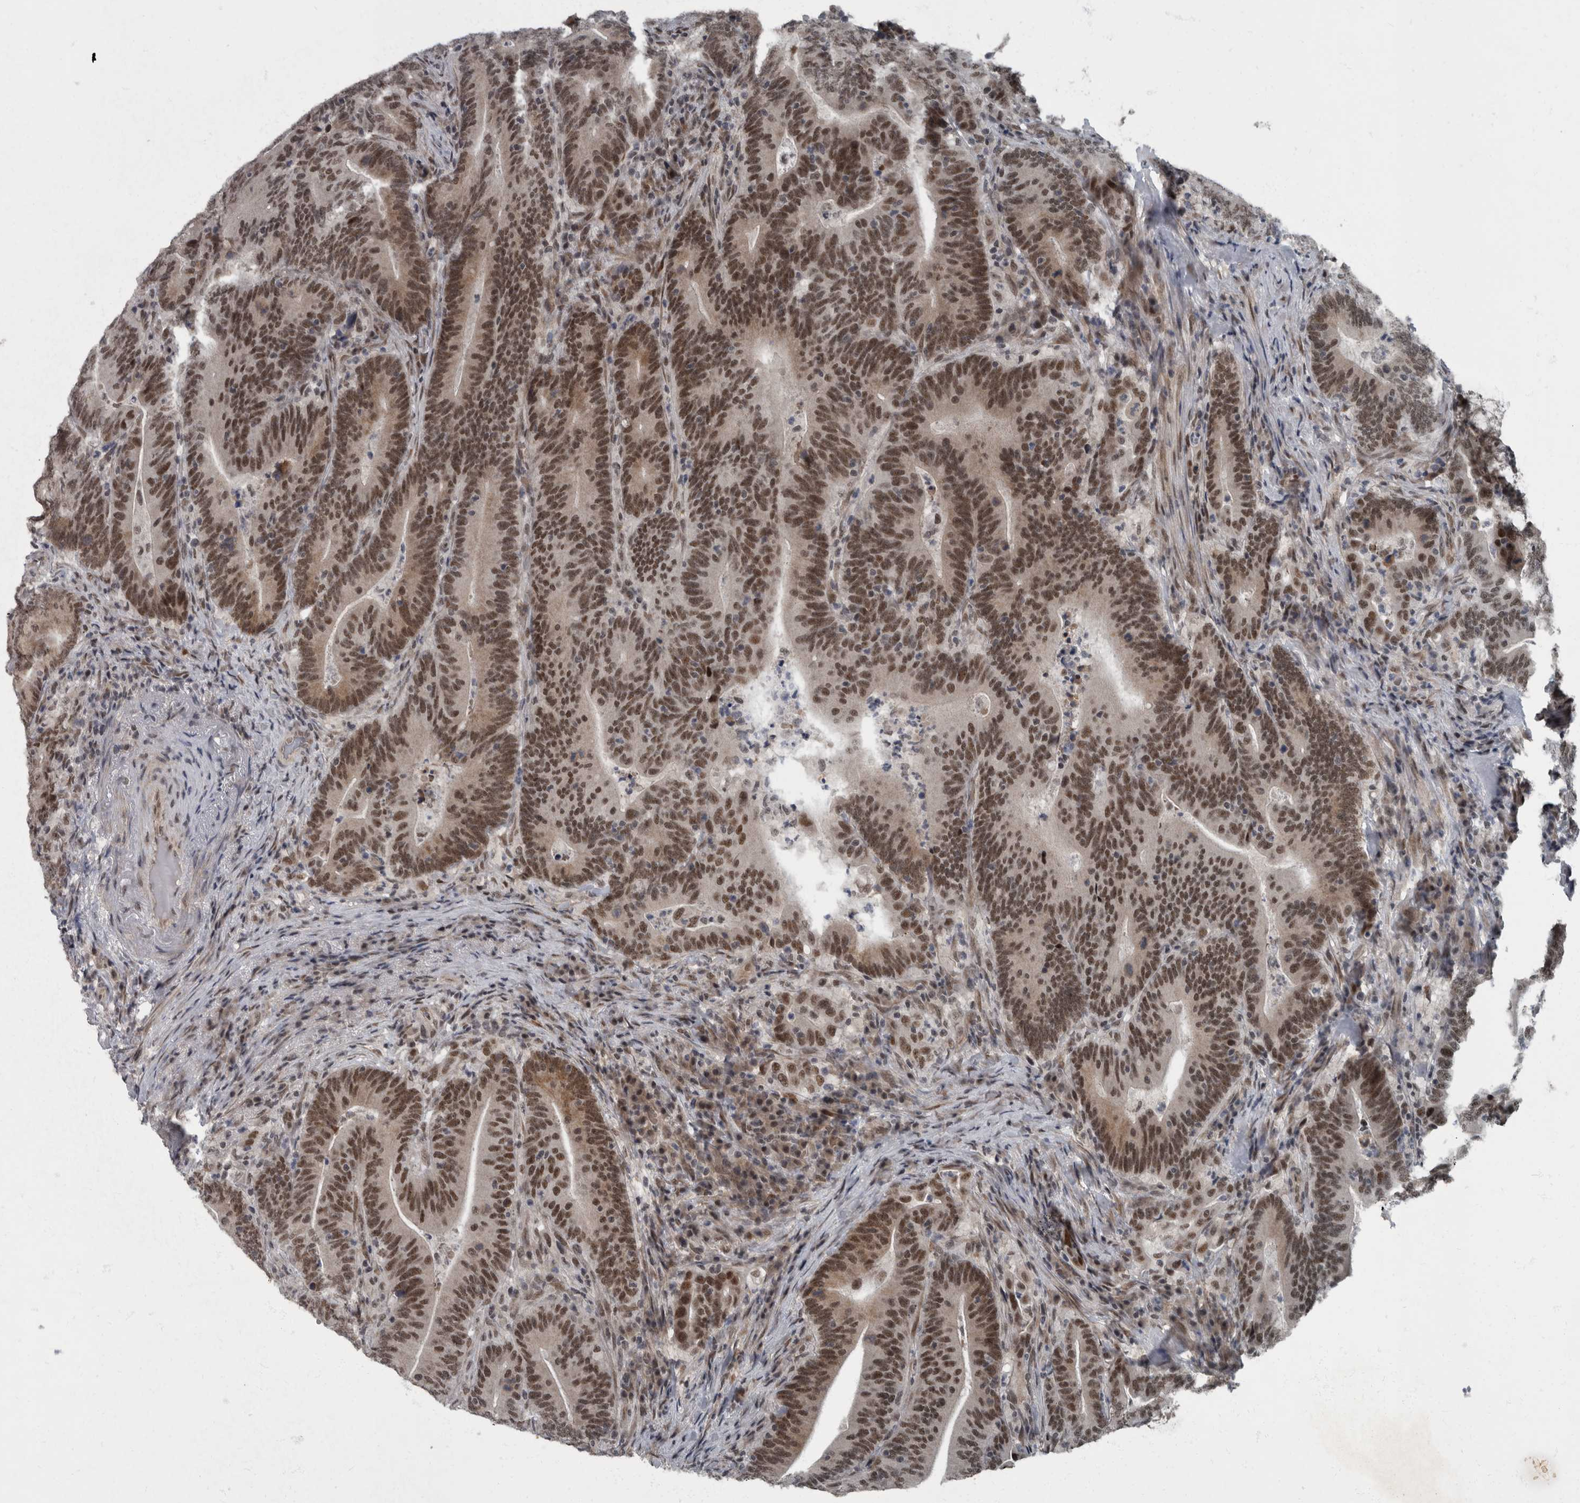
{"staining": {"intensity": "strong", "quantity": ">75%", "location": "nuclear"}, "tissue": "colorectal cancer", "cell_type": "Tumor cells", "image_type": "cancer", "snomed": [{"axis": "morphology", "description": "Adenocarcinoma, NOS"}, {"axis": "topography", "description": "Colon"}], "caption": "DAB immunohistochemical staining of colorectal cancer demonstrates strong nuclear protein positivity in approximately >75% of tumor cells.", "gene": "WDR33", "patient": {"sex": "female", "age": 66}}